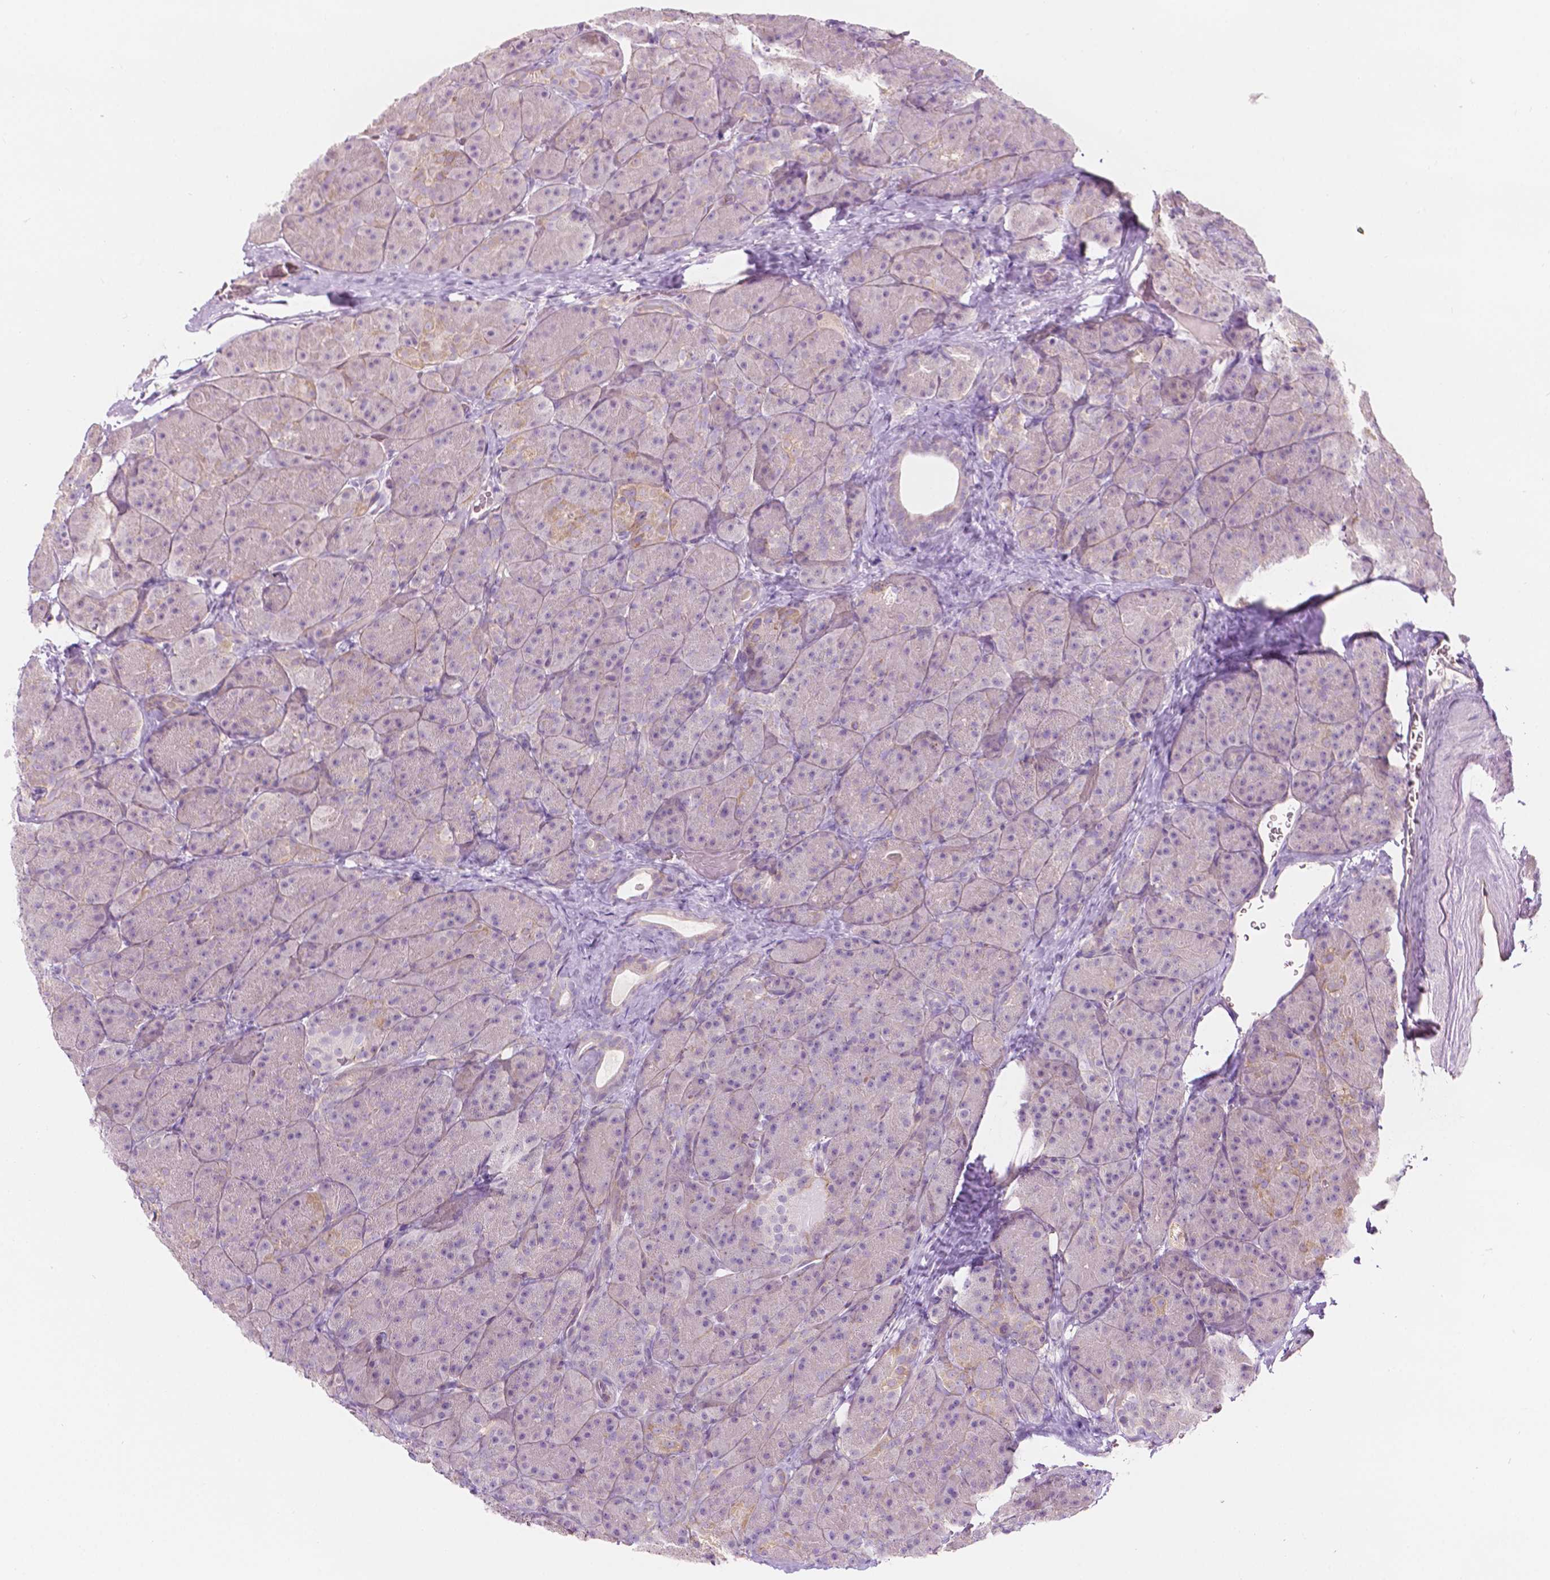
{"staining": {"intensity": "weak", "quantity": "<25%", "location": "cytoplasmic/membranous"}, "tissue": "pancreas", "cell_type": "Exocrine glandular cells", "image_type": "normal", "snomed": [{"axis": "morphology", "description": "Normal tissue, NOS"}, {"axis": "topography", "description": "Pancreas"}], "caption": "Immunohistochemistry (IHC) of benign human pancreas demonstrates no expression in exocrine glandular cells.", "gene": "NOS1AP", "patient": {"sex": "male", "age": 57}}